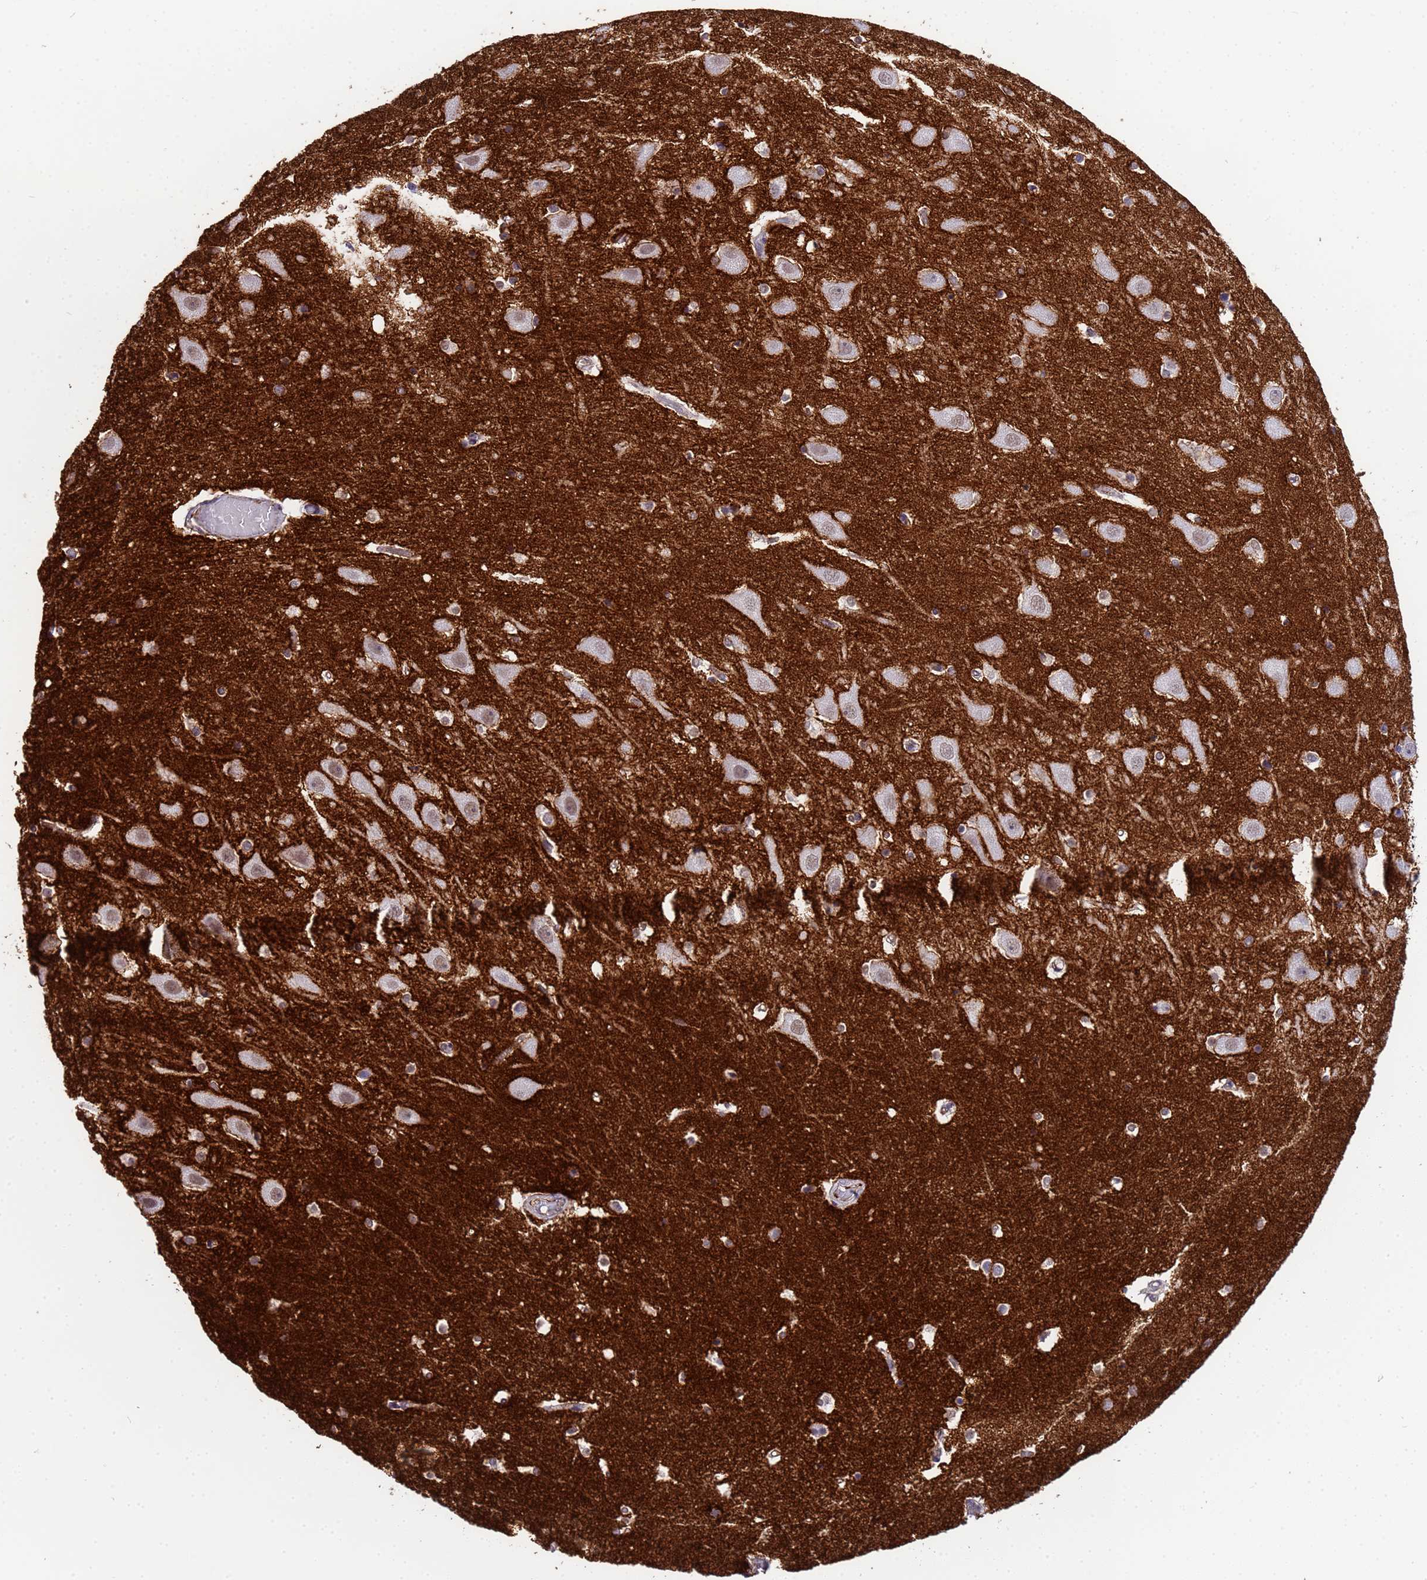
{"staining": {"intensity": "negative", "quantity": "none", "location": "none"}, "tissue": "hippocampus", "cell_type": "Glial cells", "image_type": "normal", "snomed": [{"axis": "morphology", "description": "Normal tissue, NOS"}, {"axis": "topography", "description": "Hippocampus"}], "caption": "The immunohistochemistry (IHC) histopathology image has no significant expression in glial cells of hippocampus. (Stains: DAB immunohistochemistry (IHC) with hematoxylin counter stain, Microscopy: brightfield microscopy at high magnification).", "gene": "SLC25A37", "patient": {"sex": "female", "age": 52}}